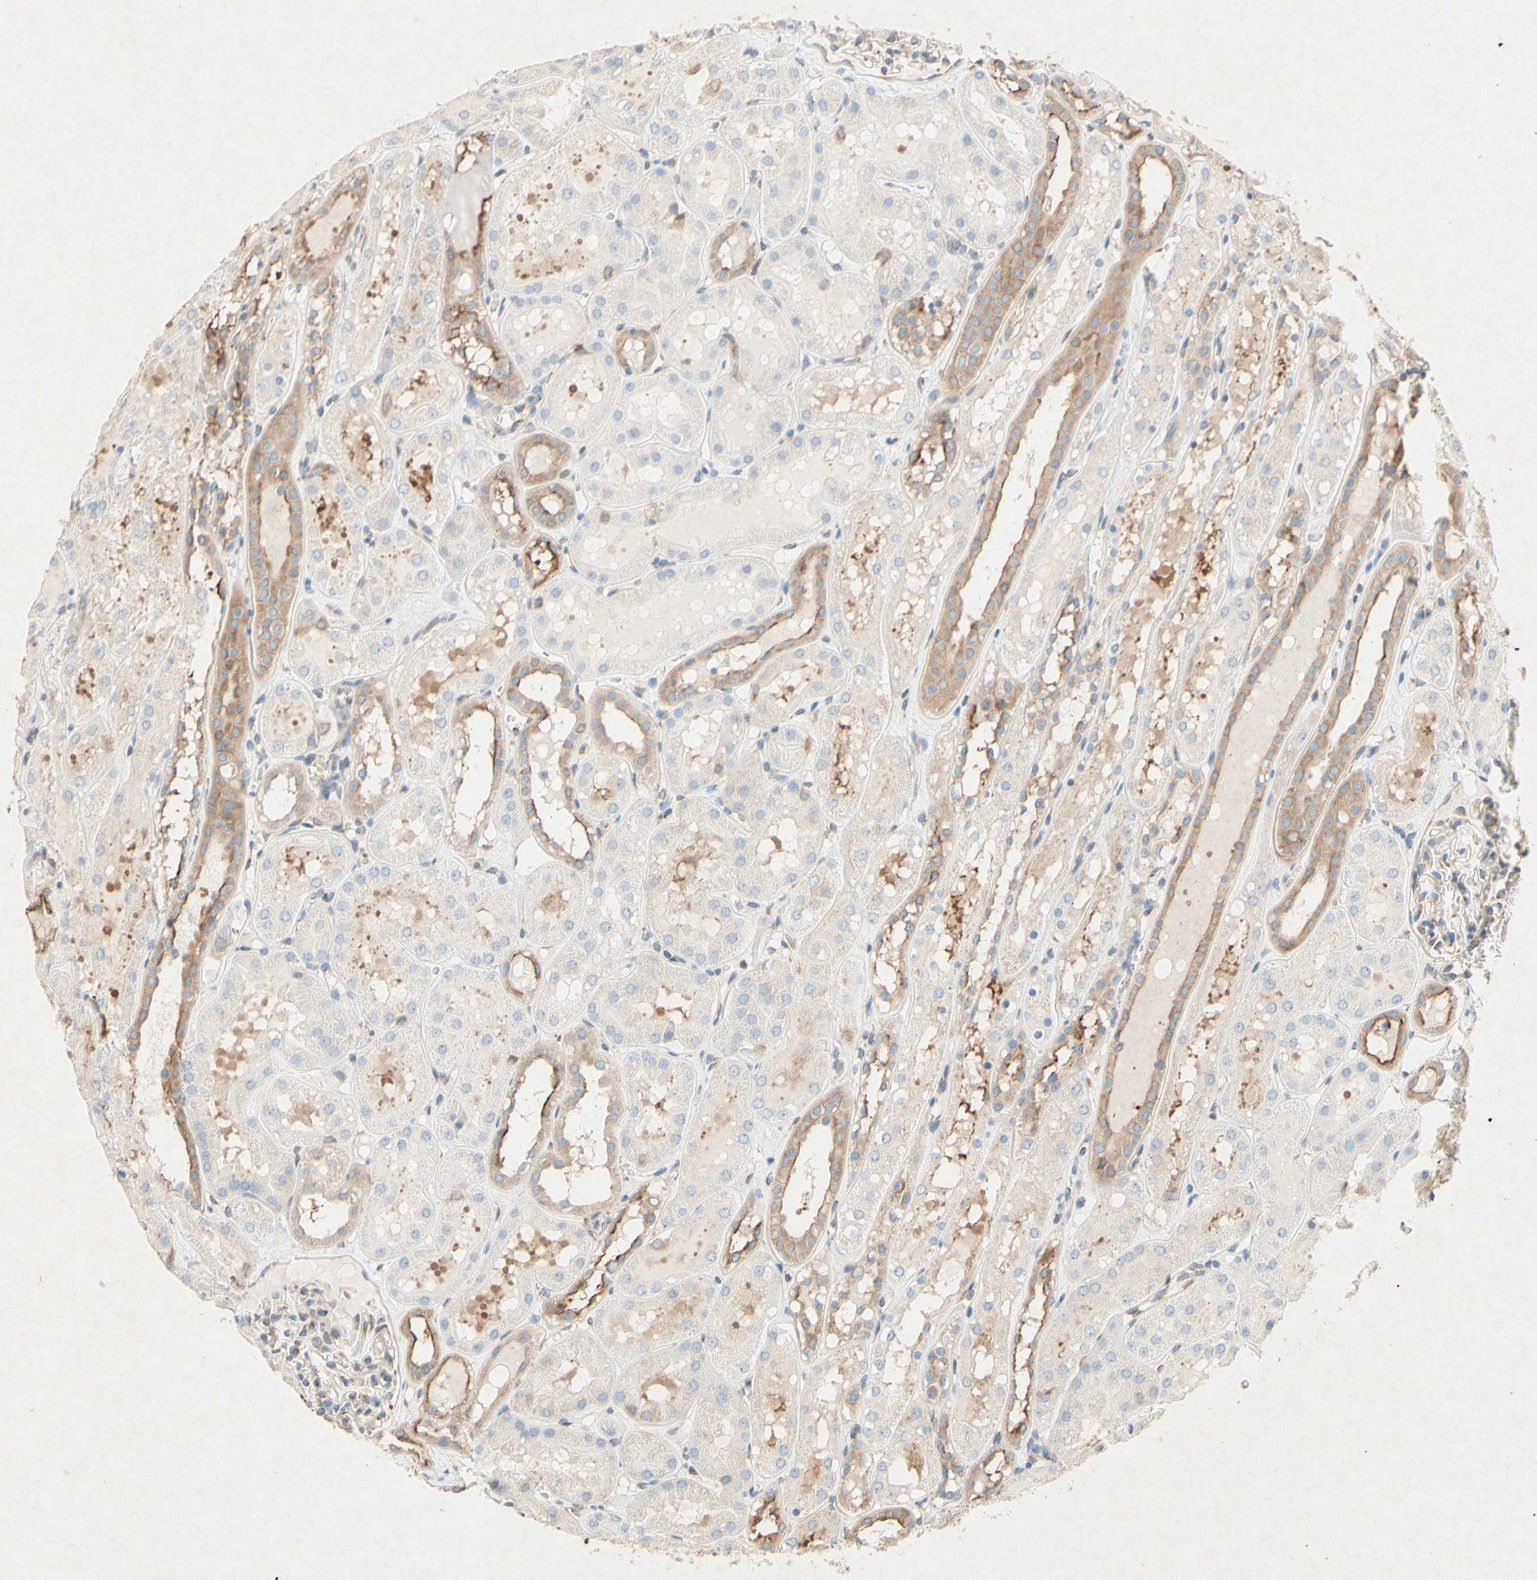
{"staining": {"intensity": "weak", "quantity": "25%-75%", "location": "cytoplasmic/membranous"}, "tissue": "kidney", "cell_type": "Cells in glomeruli", "image_type": "normal", "snomed": [{"axis": "morphology", "description": "Normal tissue, NOS"}, {"axis": "topography", "description": "Kidney"}, {"axis": "topography", "description": "Urinary bladder"}], "caption": "Protein expression analysis of unremarkable human kidney reveals weak cytoplasmic/membranous staining in about 25%-75% of cells in glomeruli.", "gene": "PABPC1", "patient": {"sex": "male", "age": 16}}